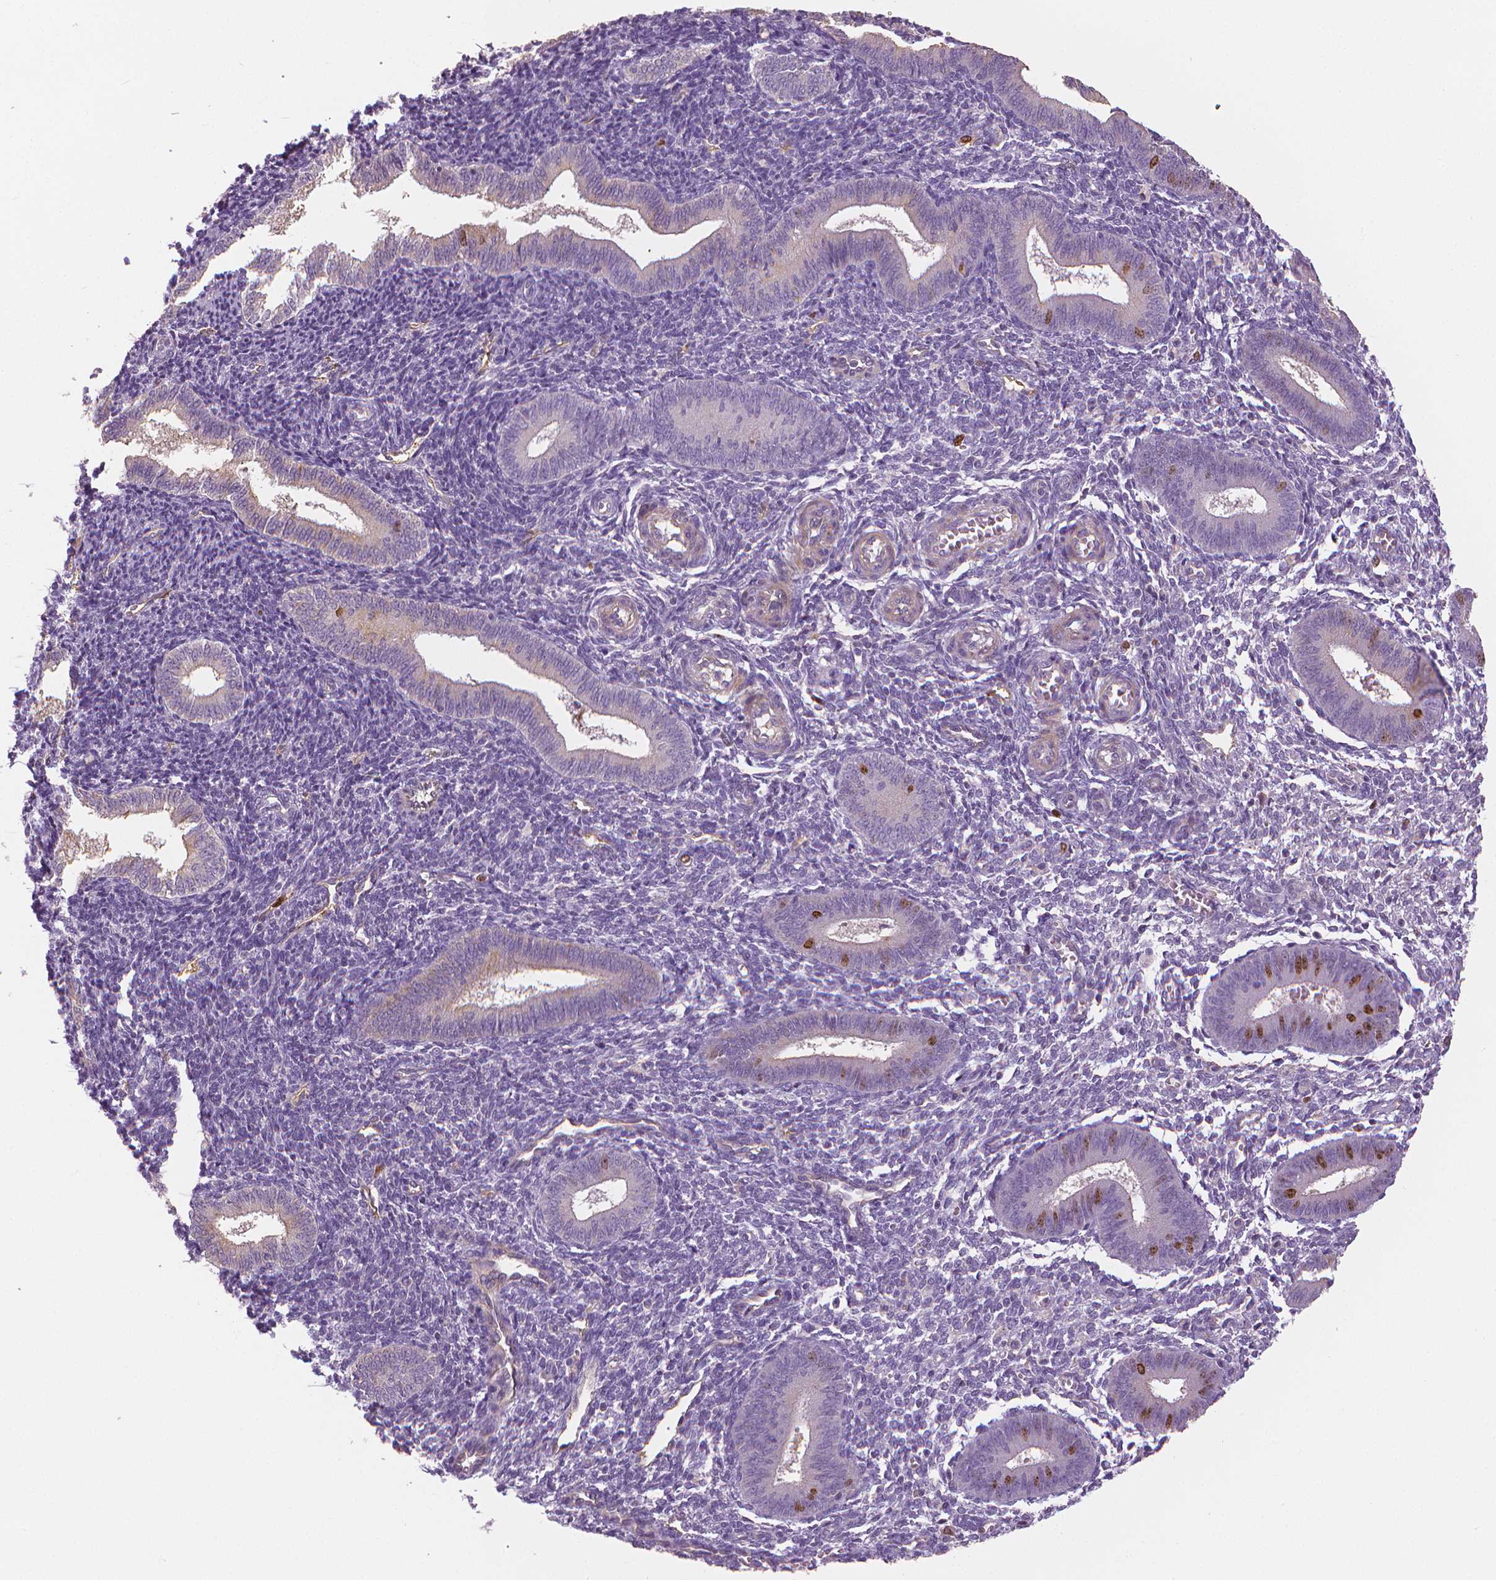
{"staining": {"intensity": "negative", "quantity": "none", "location": "none"}, "tissue": "endometrium", "cell_type": "Cells in endometrial stroma", "image_type": "normal", "snomed": [{"axis": "morphology", "description": "Normal tissue, NOS"}, {"axis": "topography", "description": "Endometrium"}], "caption": "Immunohistochemistry histopathology image of benign endometrium: endometrium stained with DAB (3,3'-diaminobenzidine) displays no significant protein expression in cells in endometrial stroma.", "gene": "MKI67", "patient": {"sex": "female", "age": 25}}